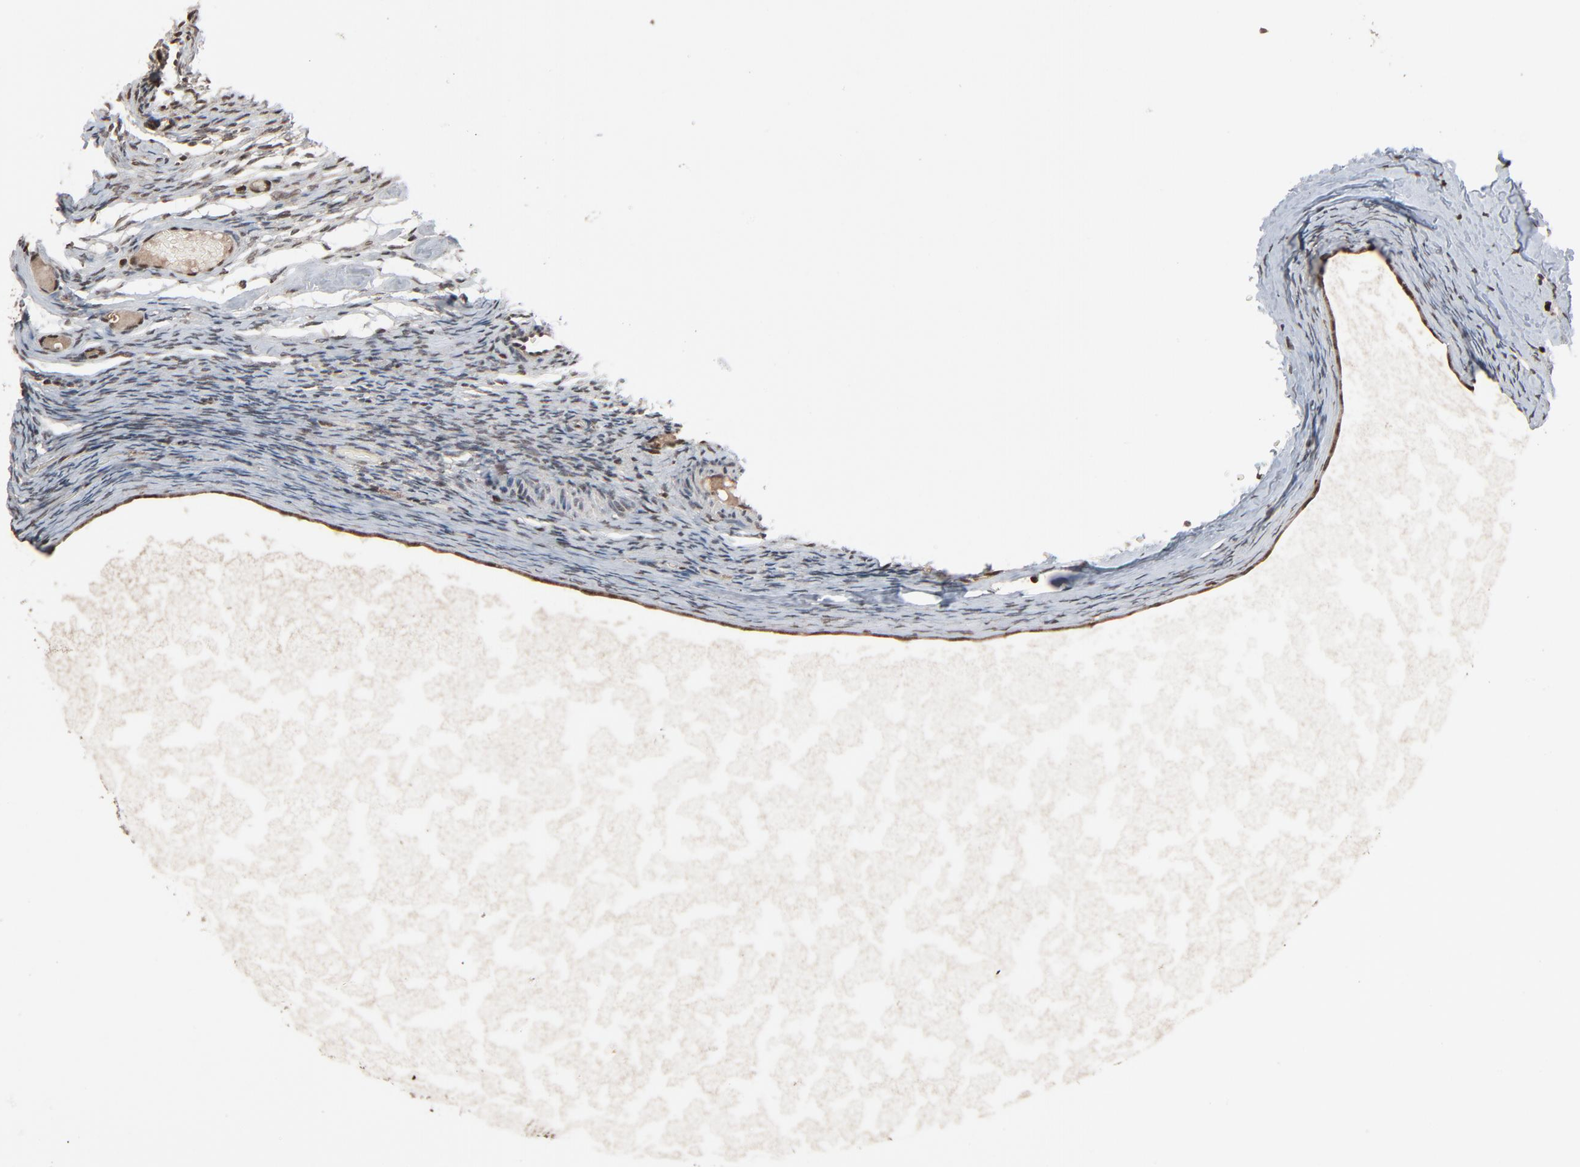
{"staining": {"intensity": "moderate", "quantity": "25%-75%", "location": "nuclear"}, "tissue": "ovary", "cell_type": "Ovarian stroma cells", "image_type": "normal", "snomed": [{"axis": "morphology", "description": "Normal tissue, NOS"}, {"axis": "topography", "description": "Ovary"}], "caption": "Ovarian stroma cells reveal moderate nuclear expression in approximately 25%-75% of cells in normal ovary.", "gene": "RPS6KA3", "patient": {"sex": "female", "age": 60}}